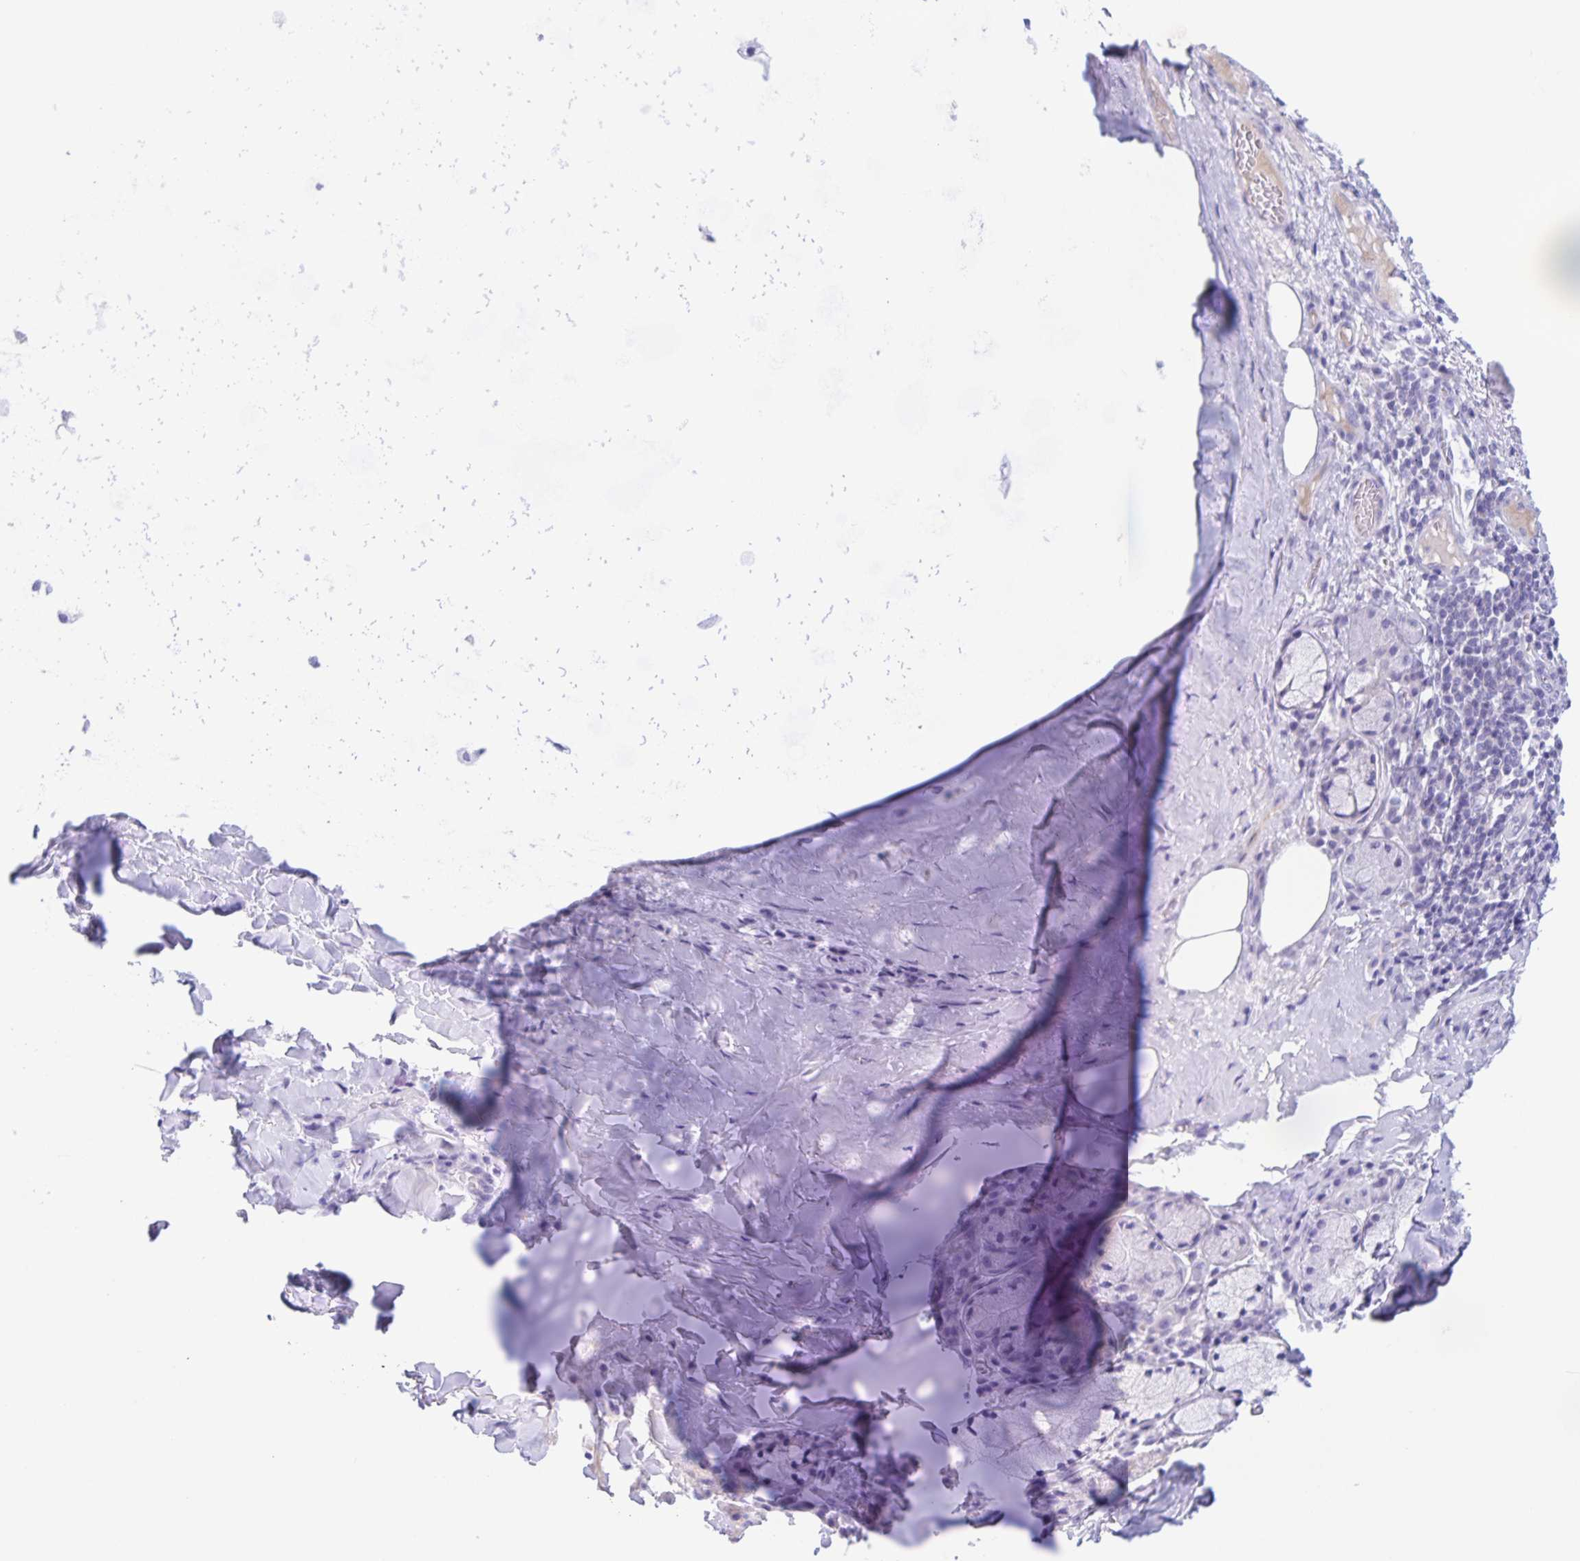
{"staining": {"intensity": "negative", "quantity": "none", "location": "none"}, "tissue": "adipose tissue", "cell_type": "Adipocytes", "image_type": "normal", "snomed": [{"axis": "morphology", "description": "Normal tissue, NOS"}, {"axis": "topography", "description": "Cartilage tissue"}, {"axis": "topography", "description": "Bronchus"}], "caption": "Human adipose tissue stained for a protein using immunohistochemistry demonstrates no expression in adipocytes.", "gene": "CATSPER4", "patient": {"sex": "male", "age": 56}}